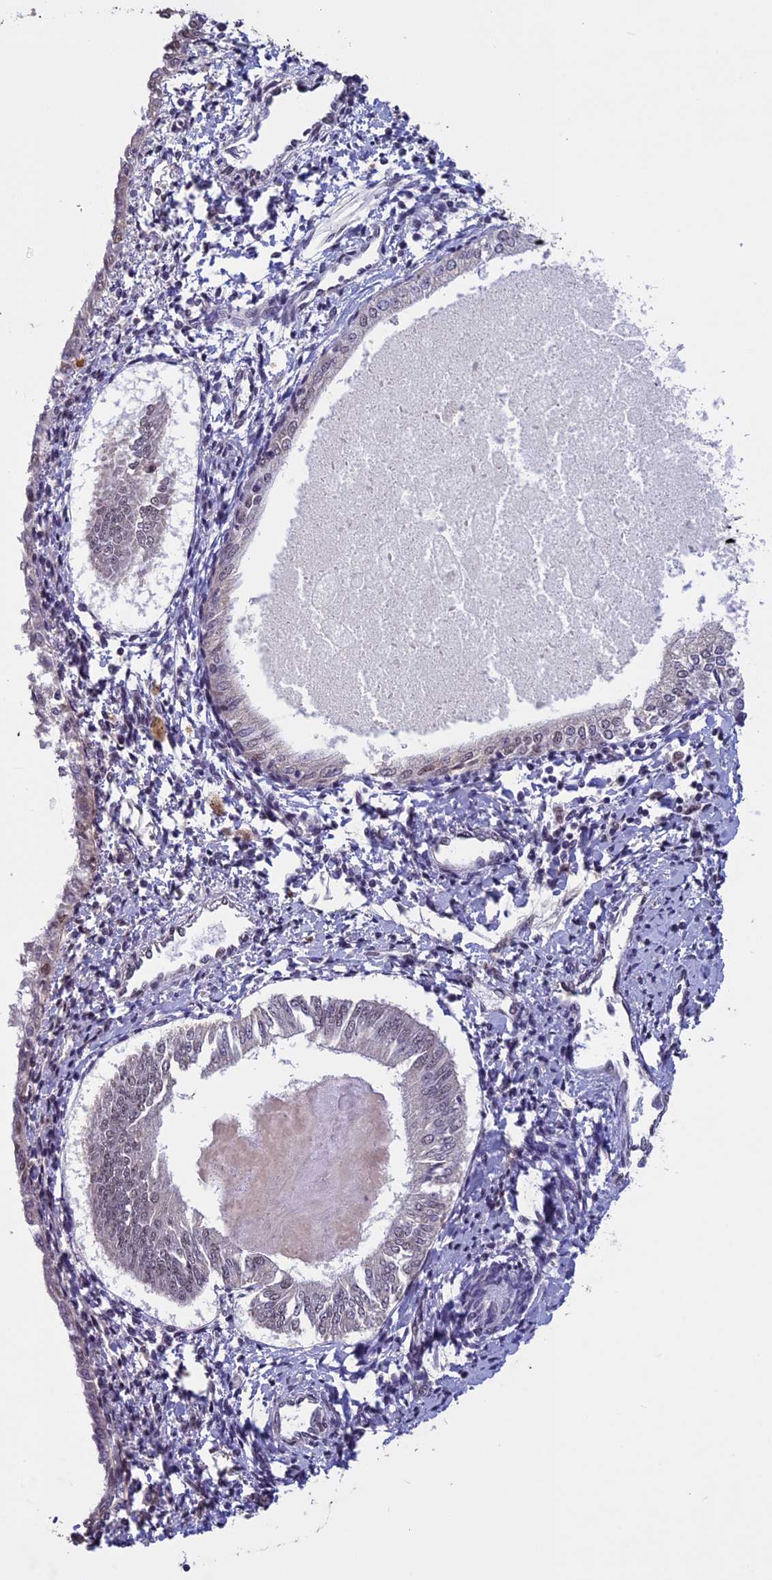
{"staining": {"intensity": "weak", "quantity": "<25%", "location": "nuclear"}, "tissue": "endometrial cancer", "cell_type": "Tumor cells", "image_type": "cancer", "snomed": [{"axis": "morphology", "description": "Adenocarcinoma, NOS"}, {"axis": "topography", "description": "Endometrium"}], "caption": "DAB (3,3'-diaminobenzidine) immunohistochemical staining of human endometrial cancer (adenocarcinoma) reveals no significant expression in tumor cells.", "gene": "RNF40", "patient": {"sex": "female", "age": 58}}